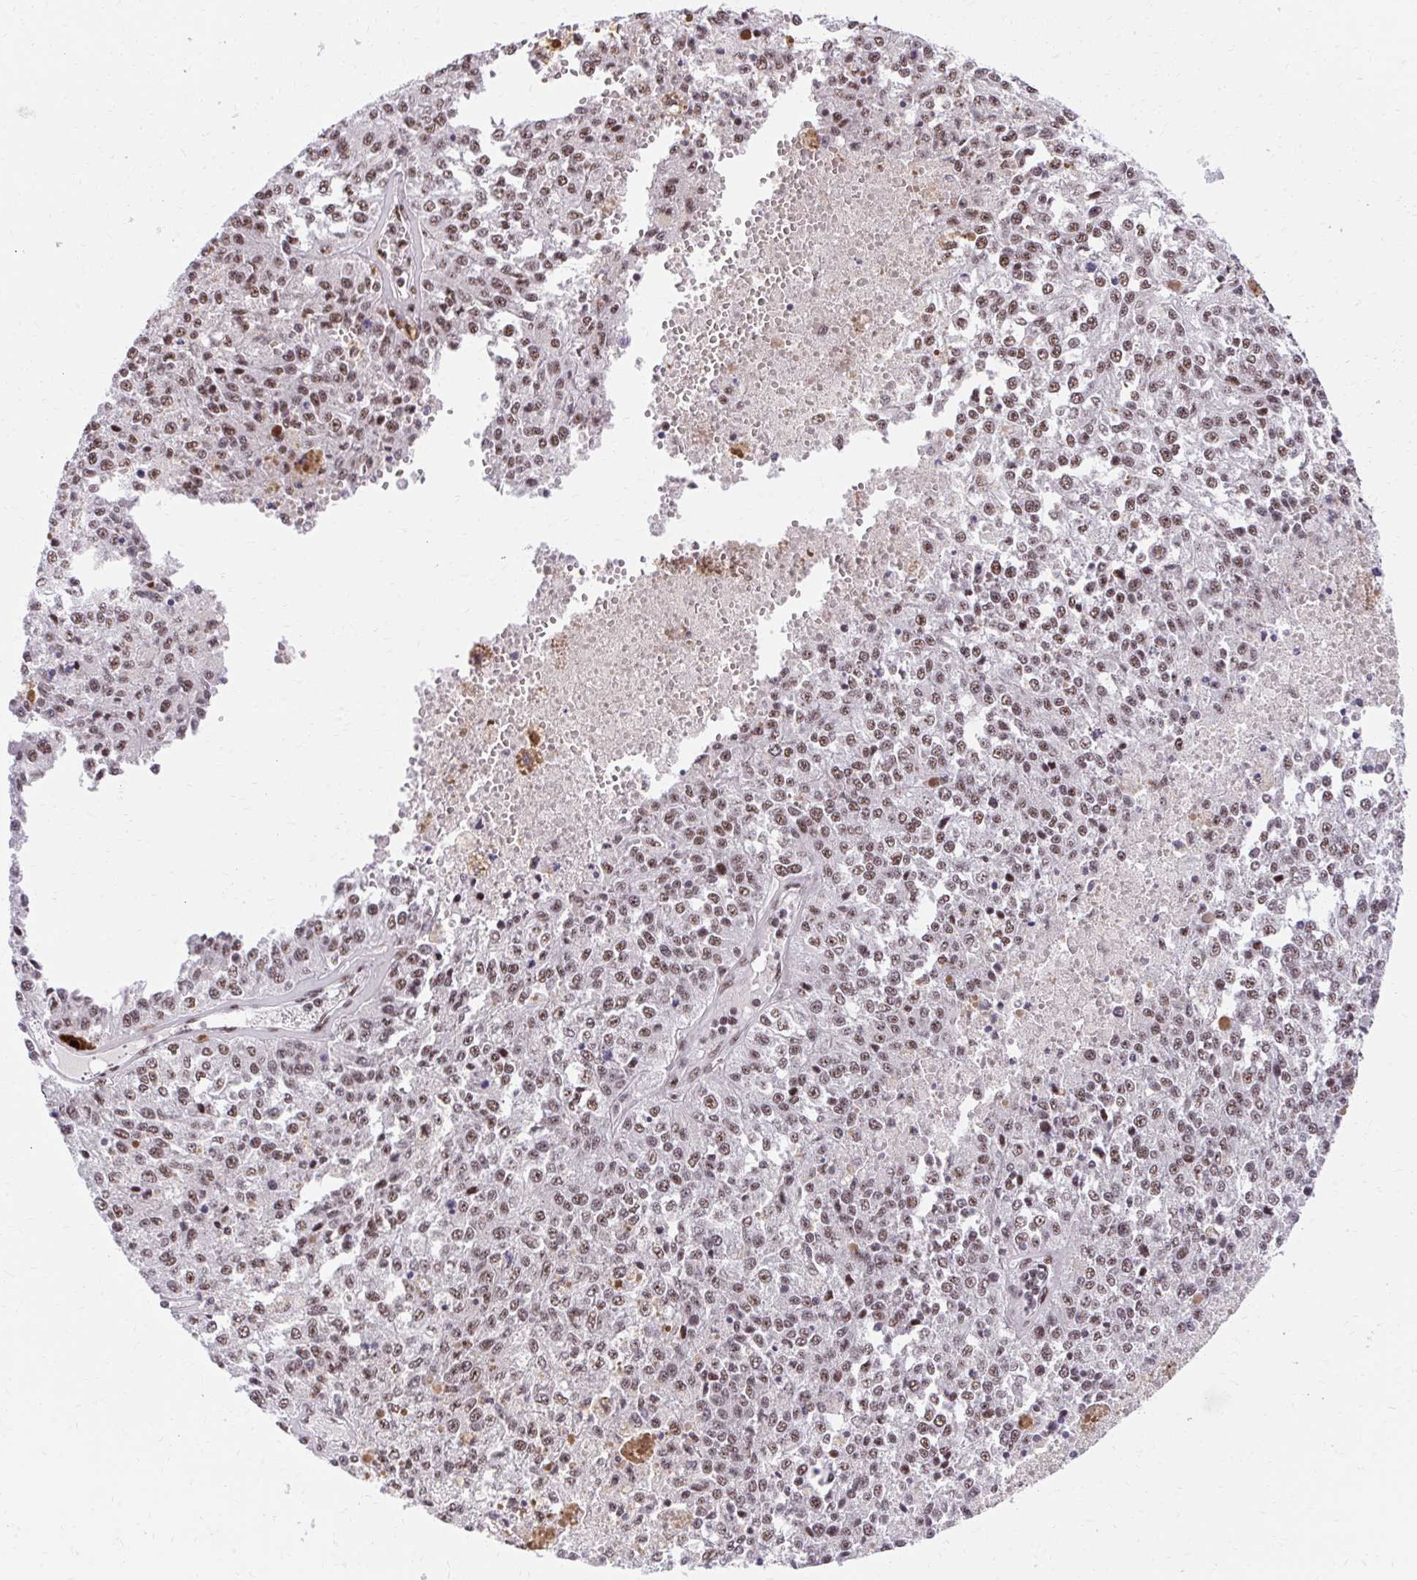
{"staining": {"intensity": "moderate", "quantity": ">75%", "location": "nuclear"}, "tissue": "melanoma", "cell_type": "Tumor cells", "image_type": "cancer", "snomed": [{"axis": "morphology", "description": "Malignant melanoma, Metastatic site"}, {"axis": "topography", "description": "Lymph node"}], "caption": "Malignant melanoma (metastatic site) stained with a protein marker reveals moderate staining in tumor cells.", "gene": "SYNE4", "patient": {"sex": "female", "age": 64}}